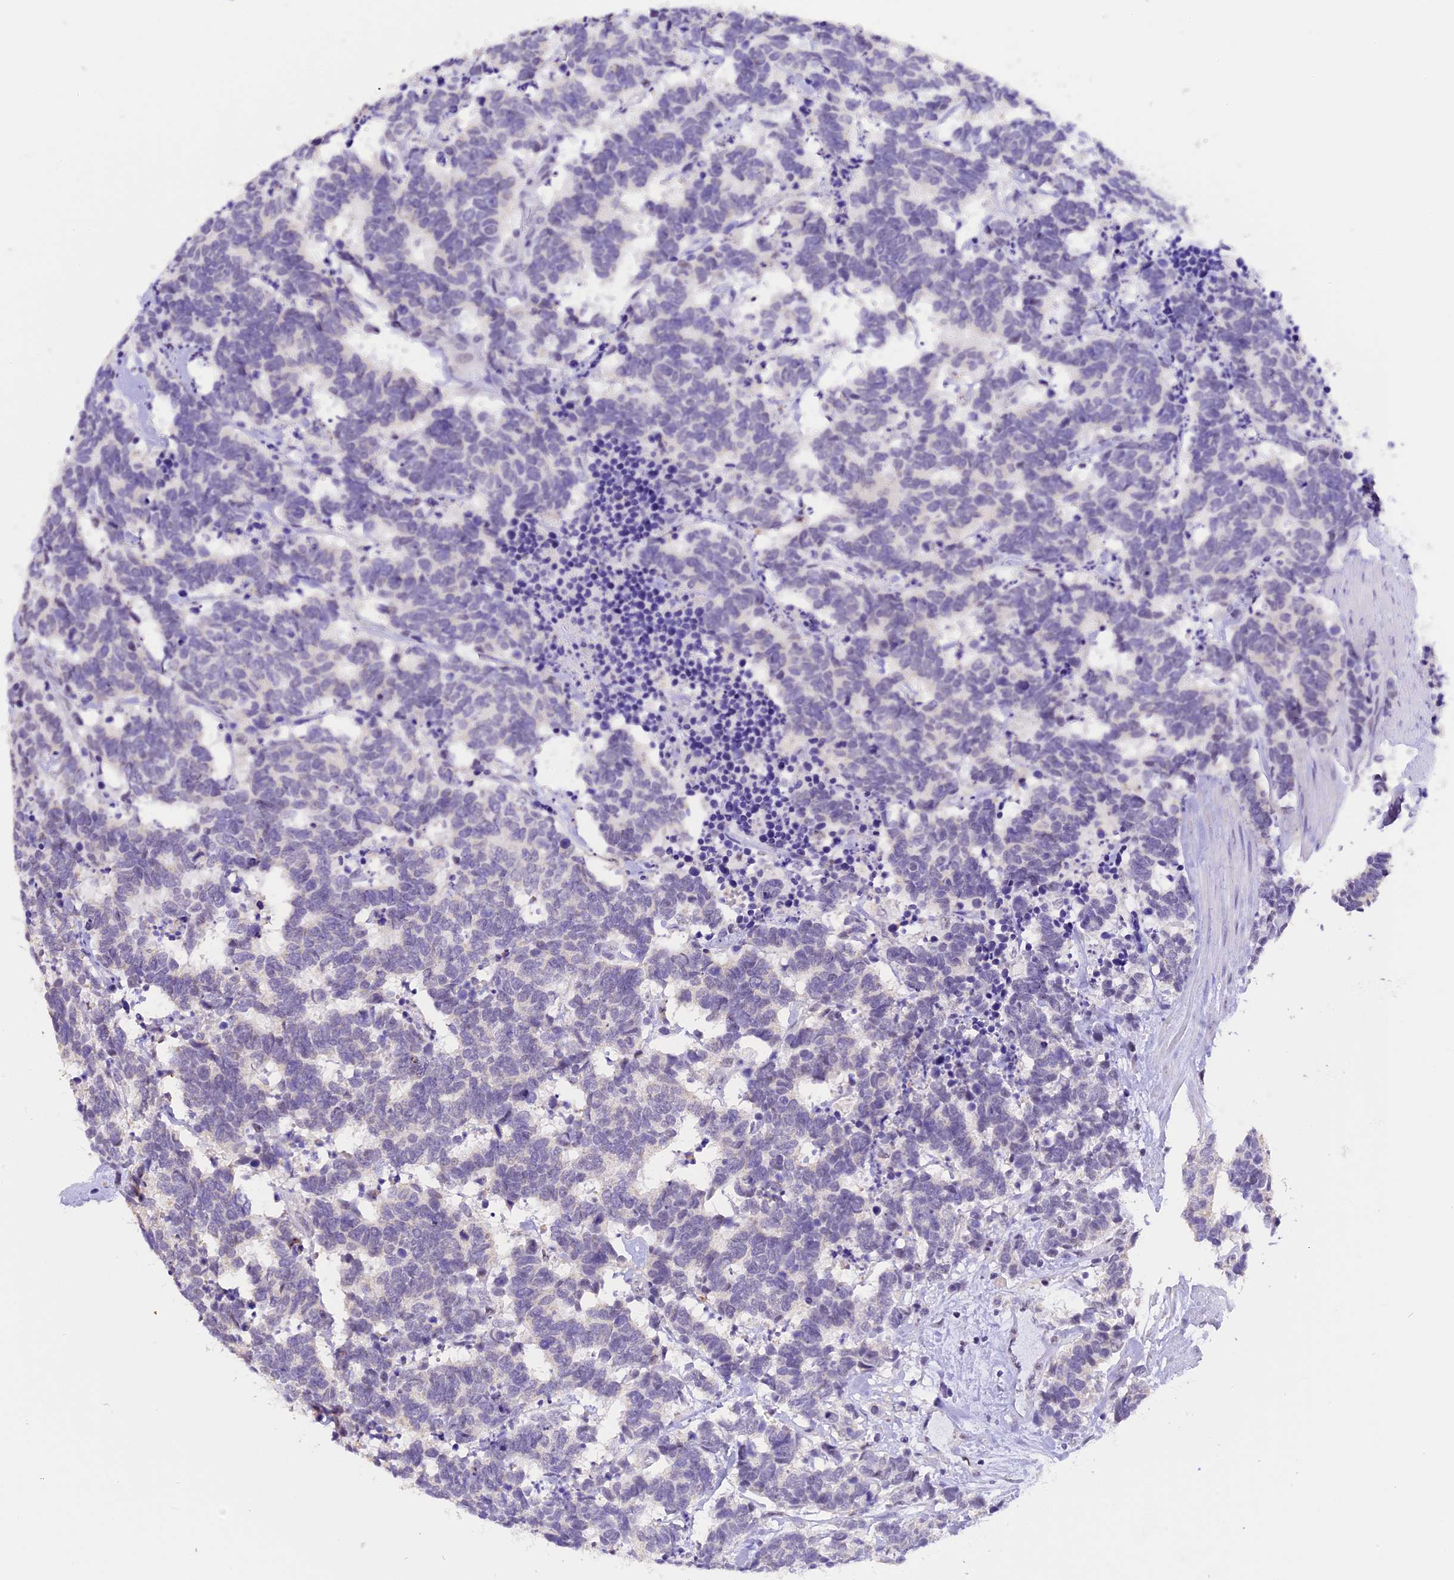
{"staining": {"intensity": "negative", "quantity": "none", "location": "none"}, "tissue": "carcinoid", "cell_type": "Tumor cells", "image_type": "cancer", "snomed": [{"axis": "morphology", "description": "Carcinoma, NOS"}, {"axis": "morphology", "description": "Carcinoid, malignant, NOS"}, {"axis": "topography", "description": "Urinary bladder"}], "caption": "Carcinoid stained for a protein using immunohistochemistry (IHC) displays no expression tumor cells.", "gene": "AHSP", "patient": {"sex": "male", "age": 57}}